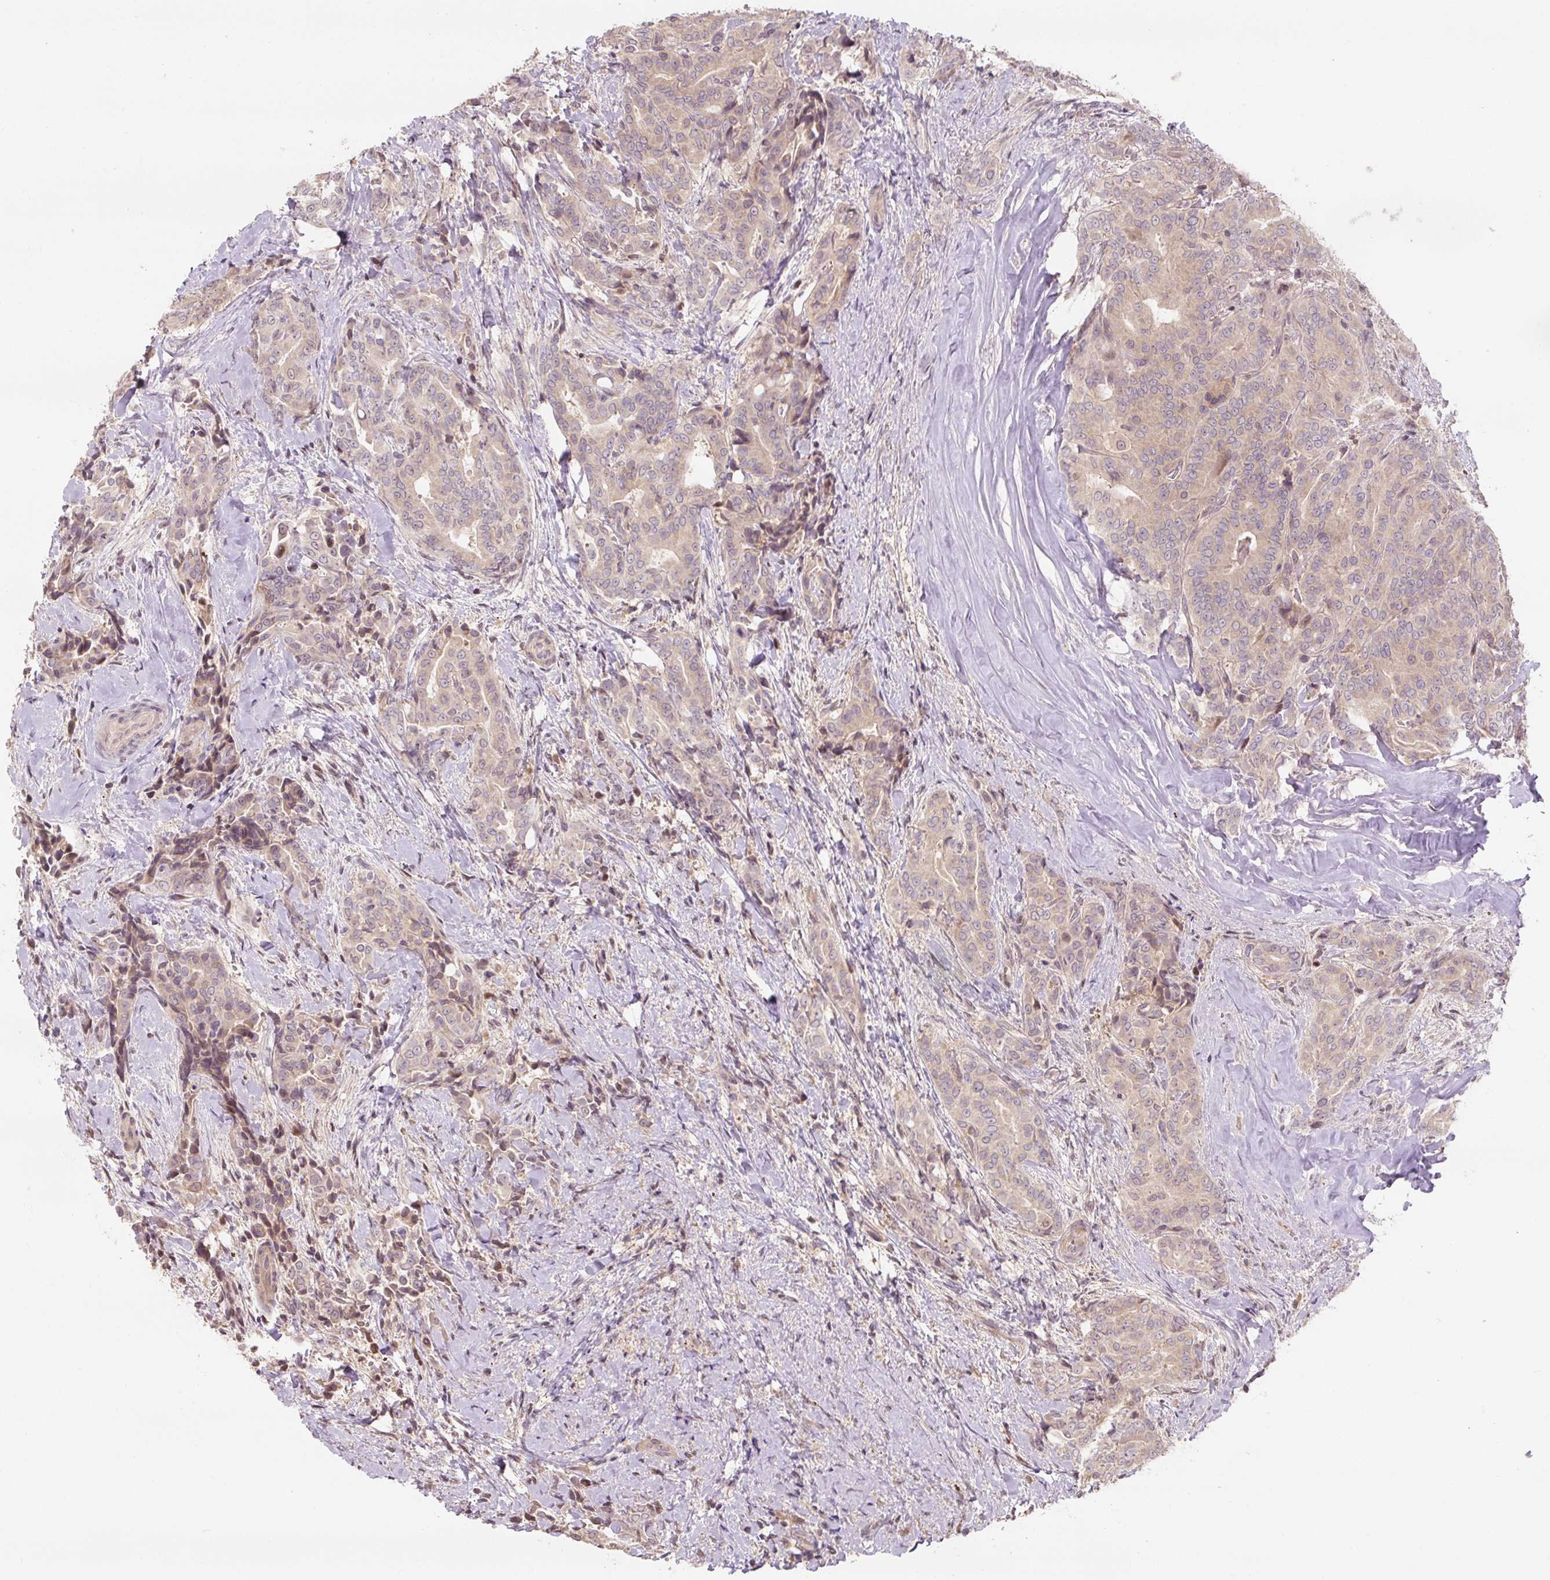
{"staining": {"intensity": "weak", "quantity": "<25%", "location": "cytoplasmic/membranous"}, "tissue": "thyroid cancer", "cell_type": "Tumor cells", "image_type": "cancer", "snomed": [{"axis": "morphology", "description": "Papillary adenocarcinoma, NOS"}, {"axis": "topography", "description": "Thyroid gland"}], "caption": "DAB immunohistochemical staining of thyroid cancer exhibits no significant staining in tumor cells. (DAB IHC visualized using brightfield microscopy, high magnification).", "gene": "C2orf73", "patient": {"sex": "male", "age": 61}}